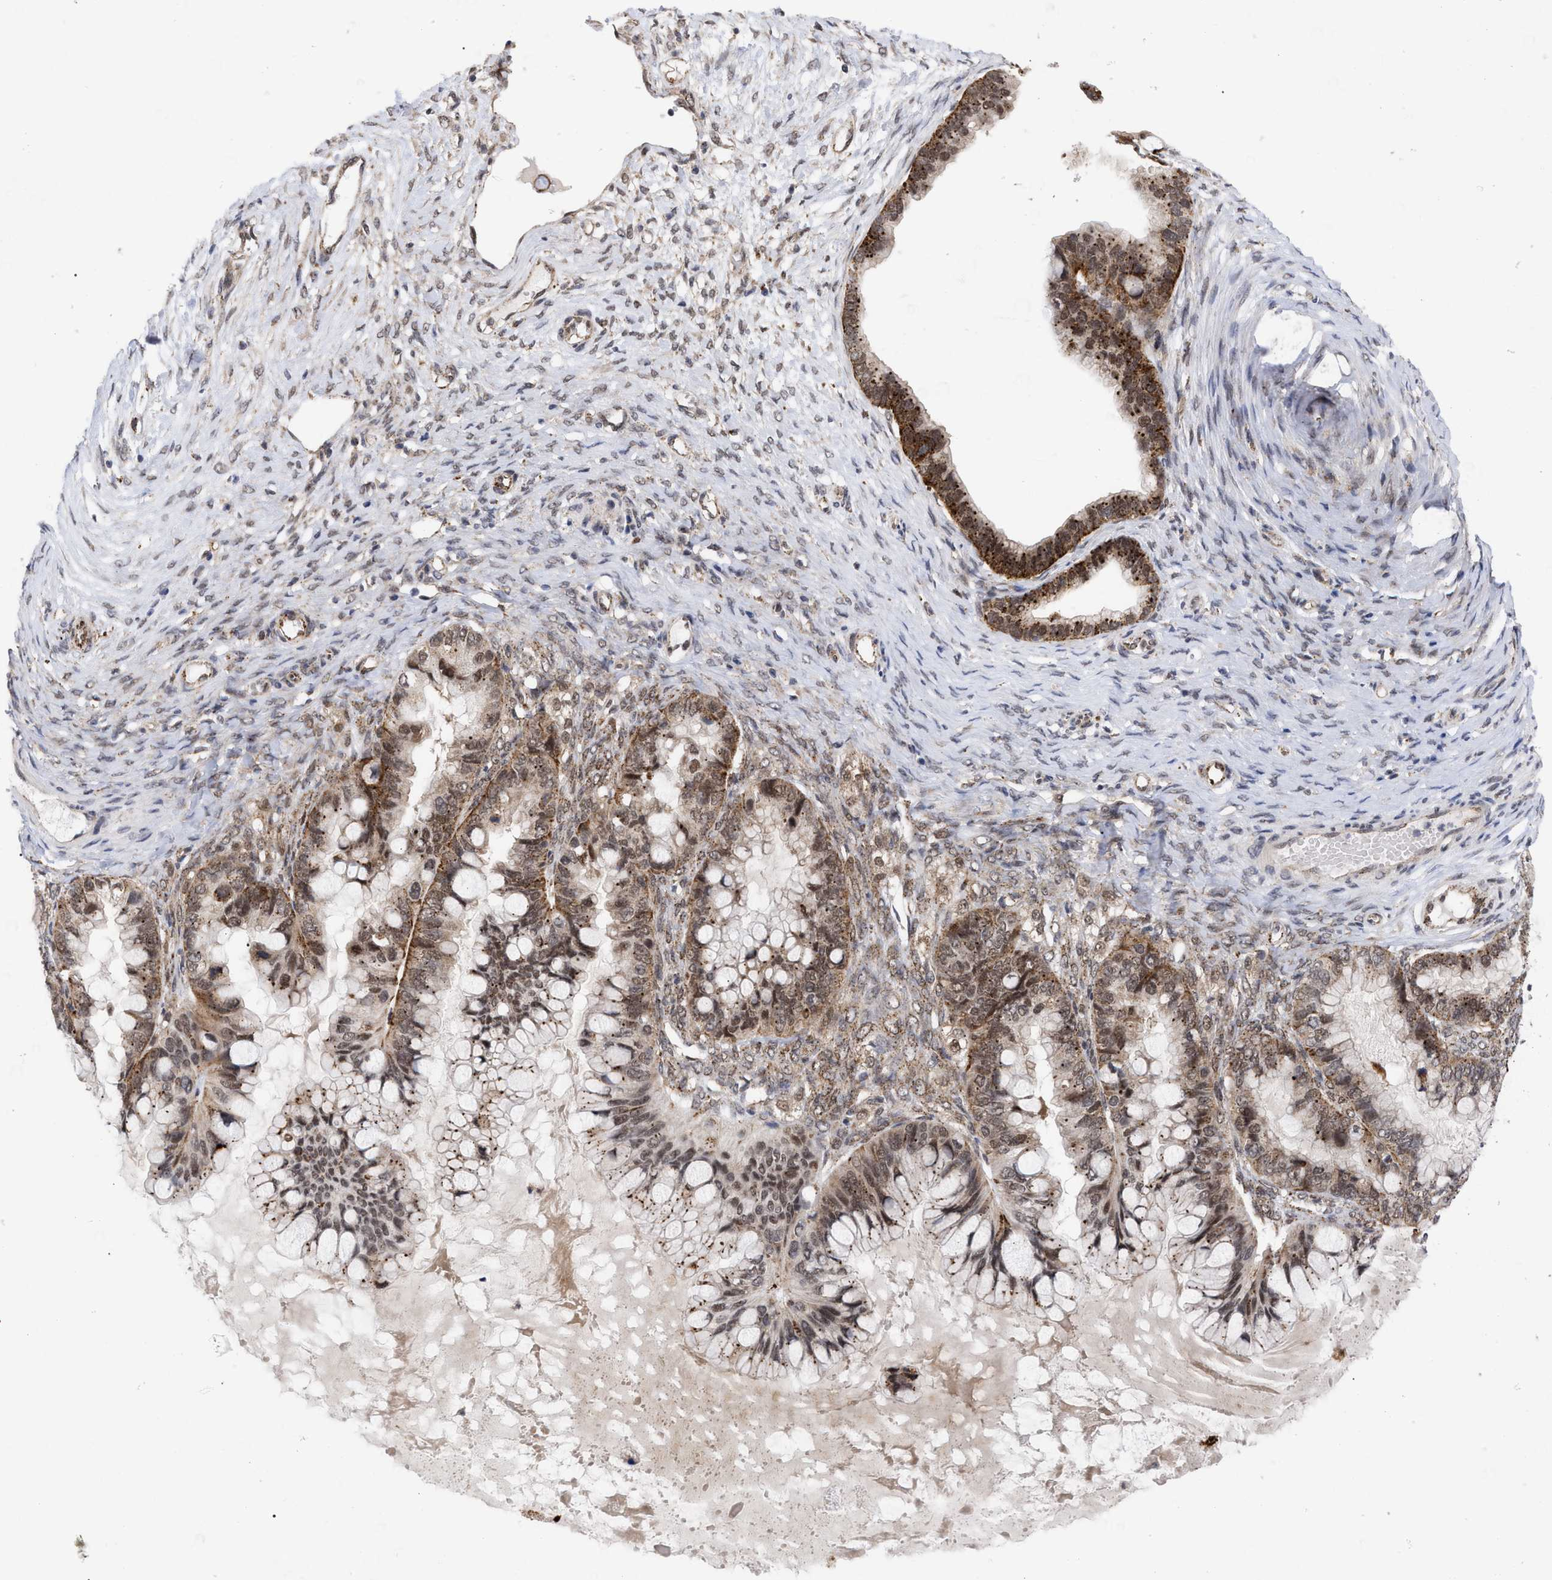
{"staining": {"intensity": "moderate", "quantity": ">75%", "location": "cytoplasmic/membranous,nuclear"}, "tissue": "ovarian cancer", "cell_type": "Tumor cells", "image_type": "cancer", "snomed": [{"axis": "morphology", "description": "Cystadenocarcinoma, mucinous, NOS"}, {"axis": "topography", "description": "Ovary"}], "caption": "Immunohistochemical staining of mucinous cystadenocarcinoma (ovarian) reveals moderate cytoplasmic/membranous and nuclear protein expression in approximately >75% of tumor cells.", "gene": "UPF1", "patient": {"sex": "female", "age": 80}}